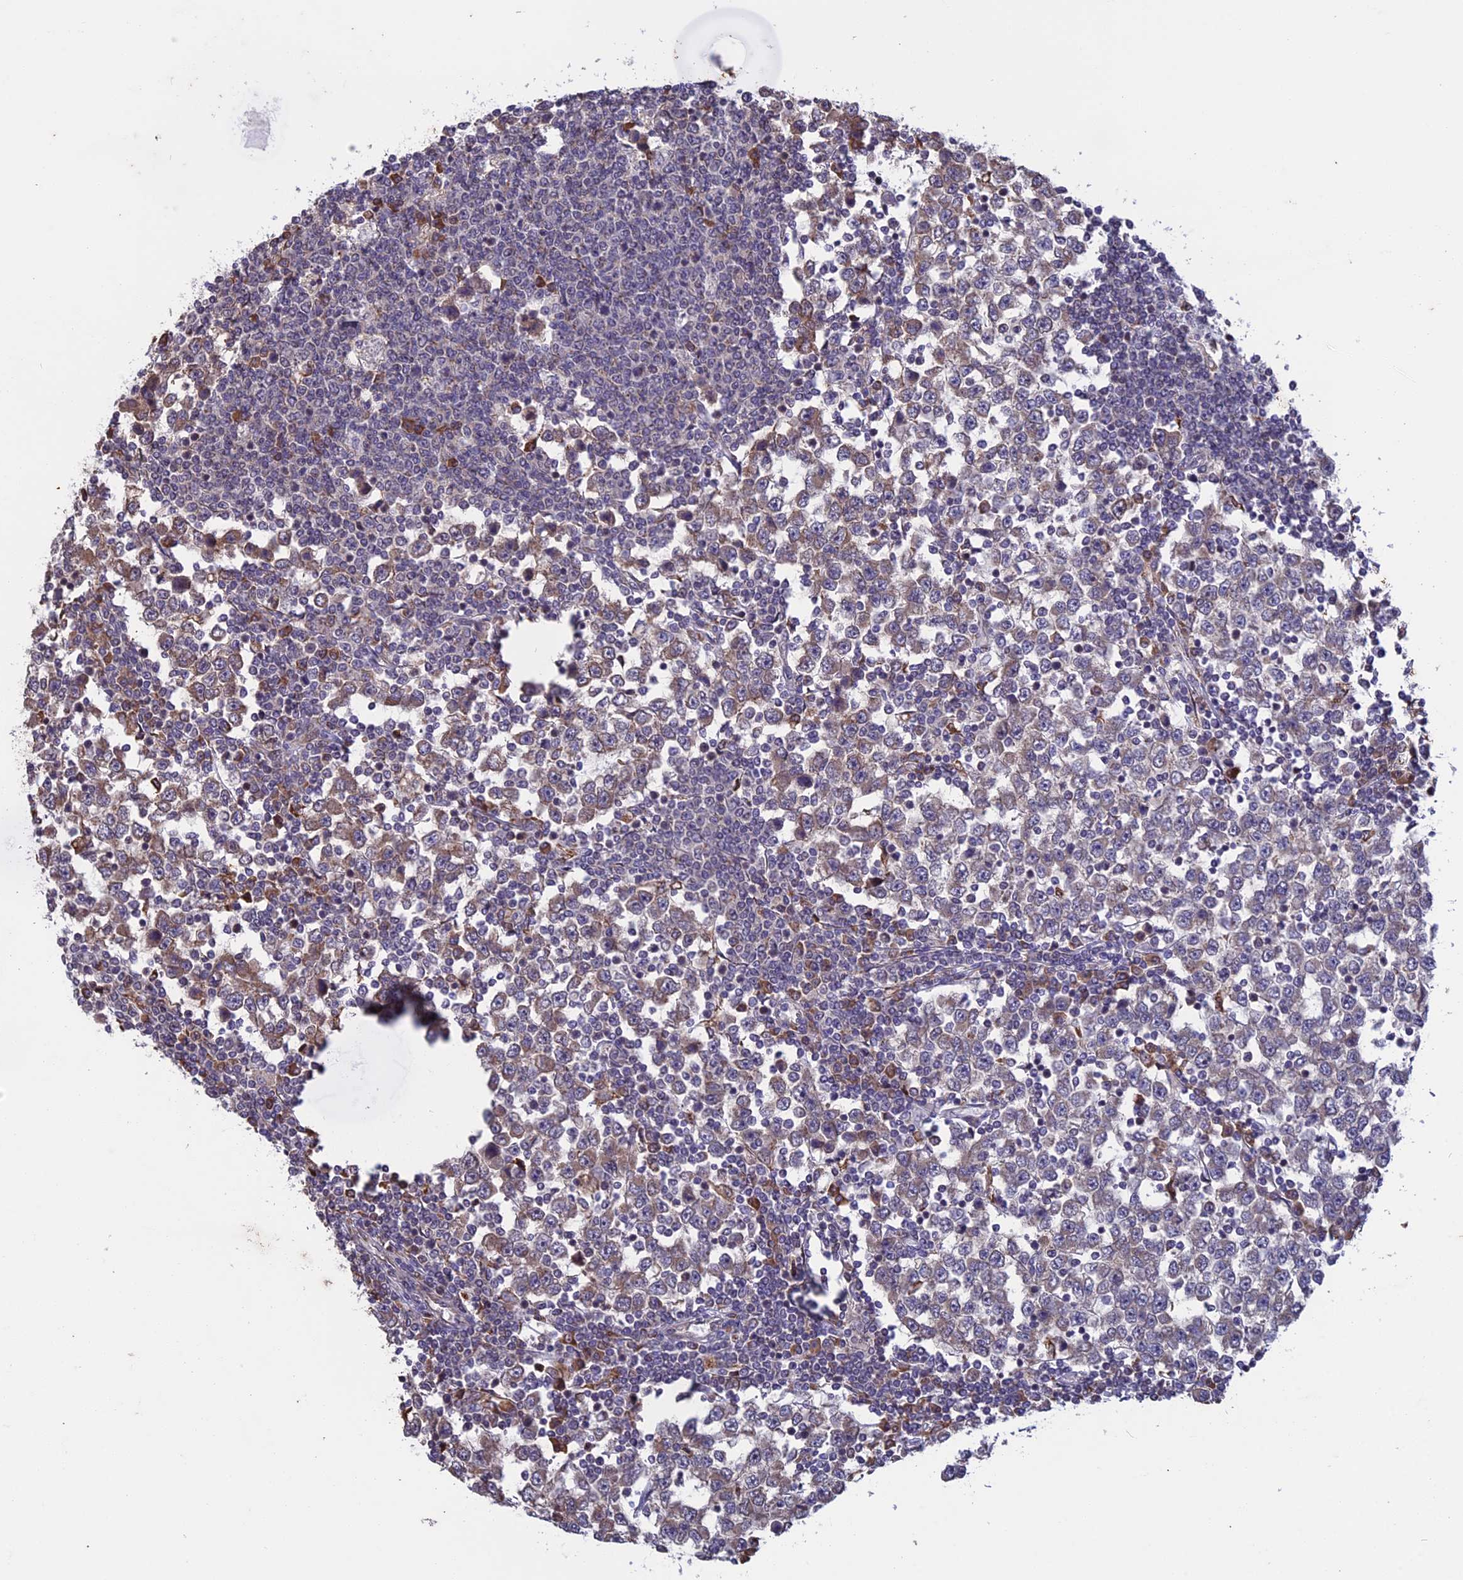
{"staining": {"intensity": "weak", "quantity": "25%-75%", "location": "cytoplasmic/membranous"}, "tissue": "testis cancer", "cell_type": "Tumor cells", "image_type": "cancer", "snomed": [{"axis": "morphology", "description": "Seminoma, NOS"}, {"axis": "topography", "description": "Testis"}], "caption": "Human testis seminoma stained with a protein marker shows weak staining in tumor cells.", "gene": "DMRTA2", "patient": {"sex": "male", "age": 65}}